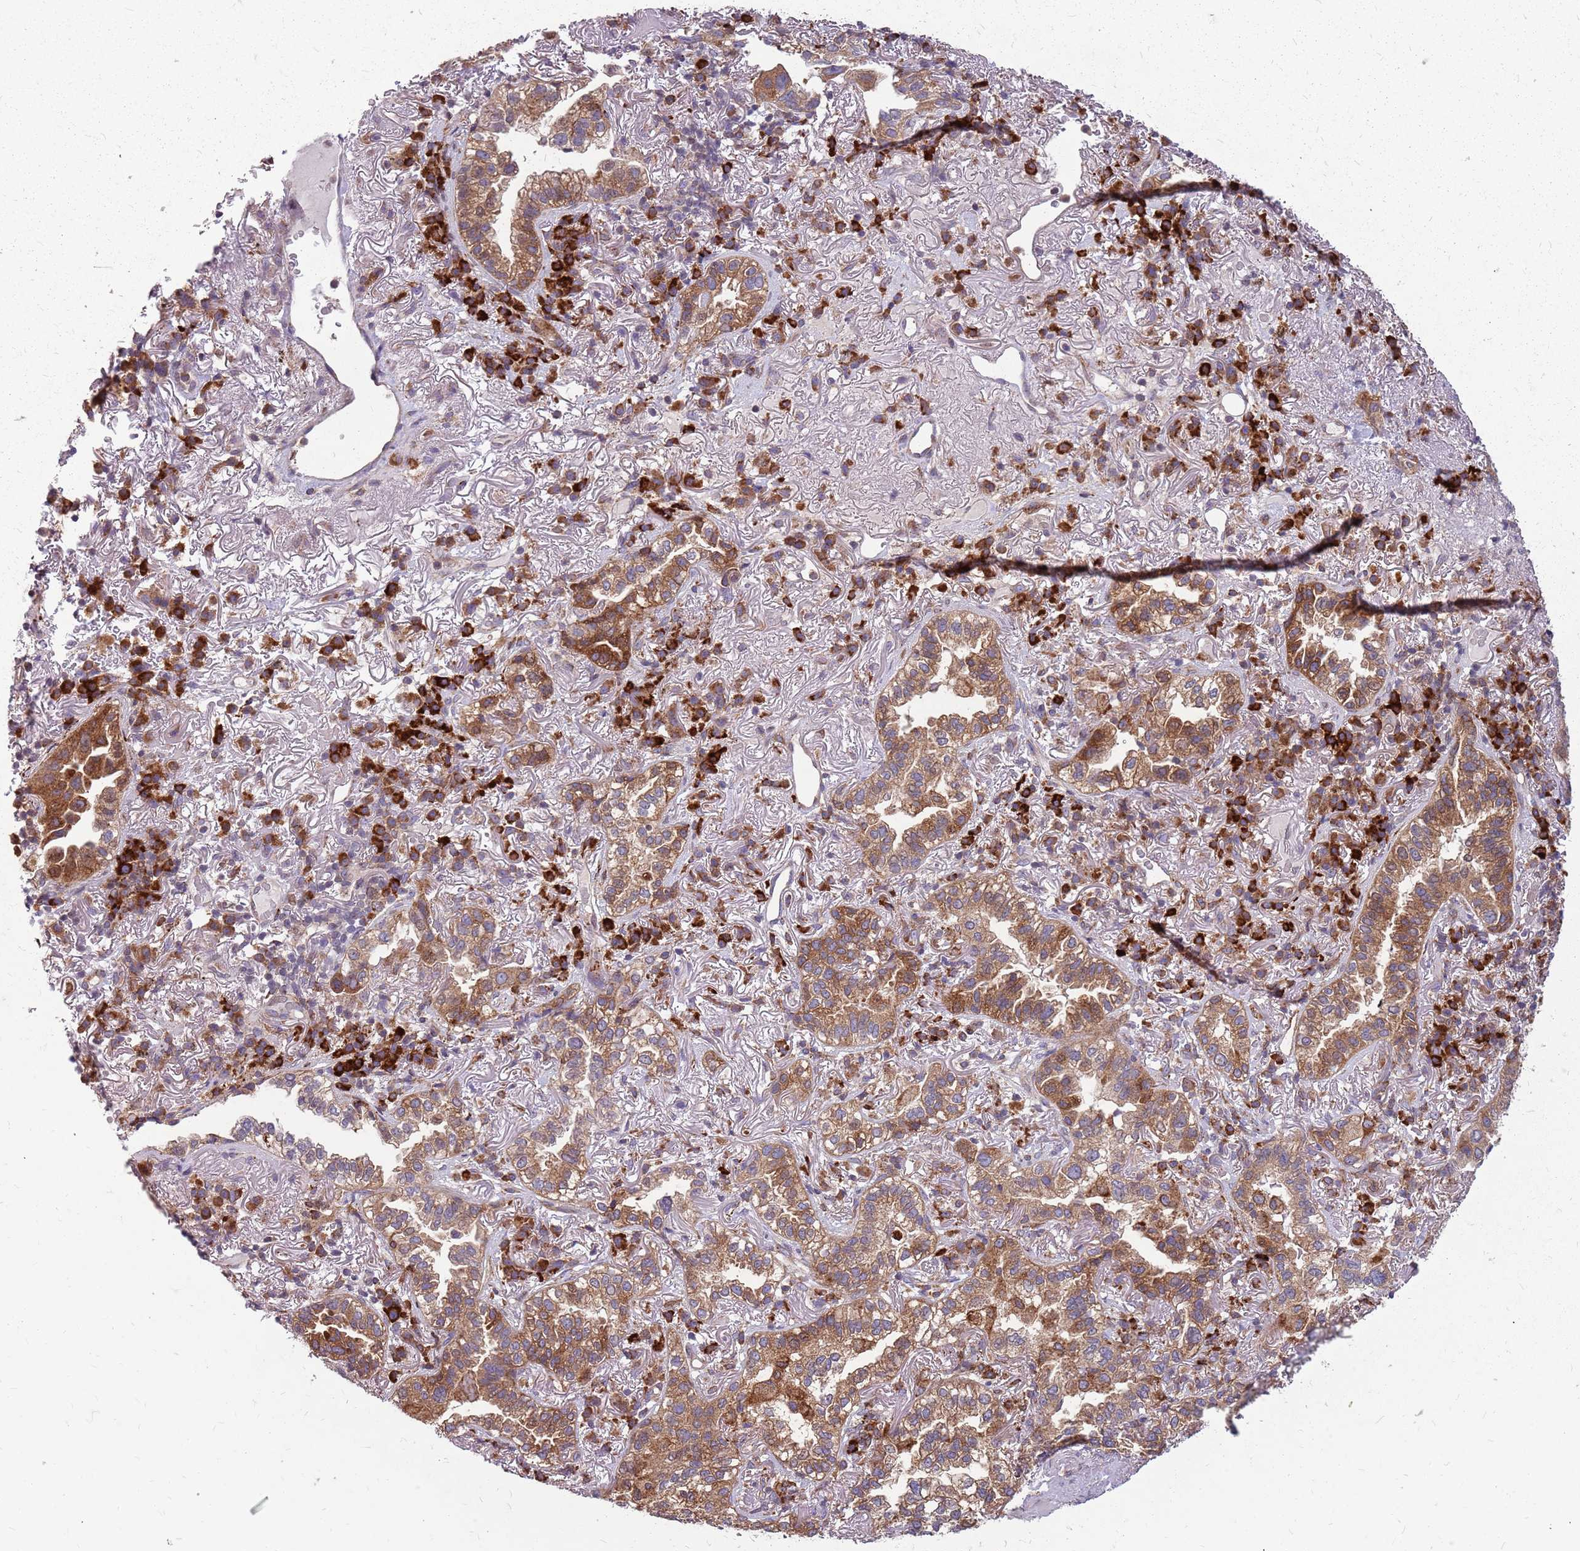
{"staining": {"intensity": "moderate", "quantity": ">75%", "location": "cytoplasmic/membranous"}, "tissue": "lung cancer", "cell_type": "Tumor cells", "image_type": "cancer", "snomed": [{"axis": "morphology", "description": "Adenocarcinoma, NOS"}, {"axis": "topography", "description": "Lung"}], "caption": "Human lung cancer stained for a protein (brown) reveals moderate cytoplasmic/membranous positive positivity in approximately >75% of tumor cells.", "gene": "NME4", "patient": {"sex": "female", "age": 69}}